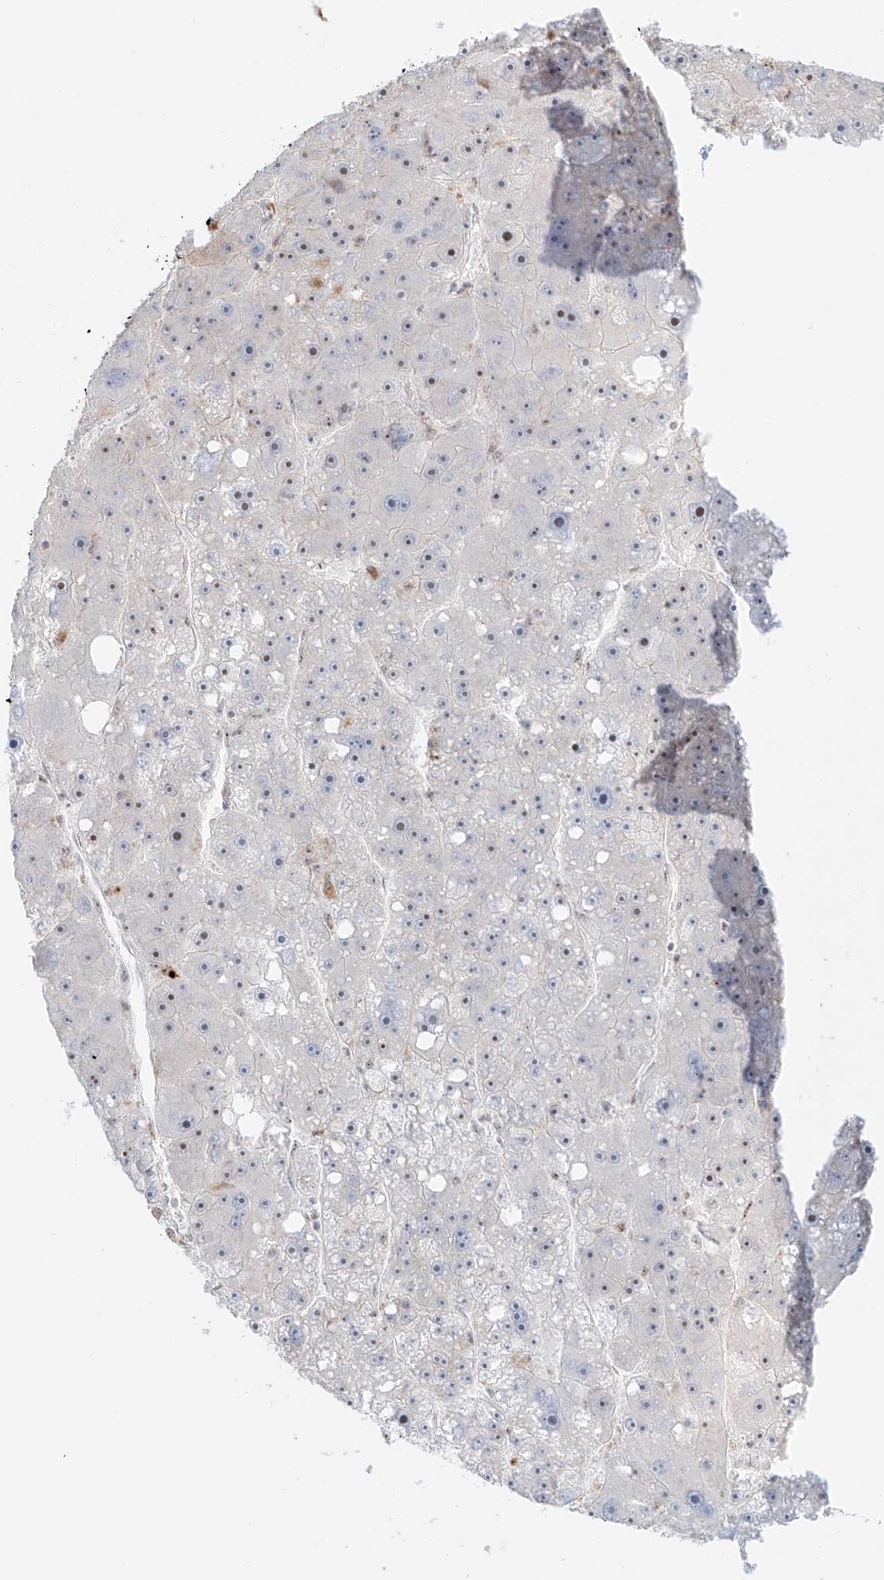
{"staining": {"intensity": "negative", "quantity": "none", "location": "none"}, "tissue": "liver cancer", "cell_type": "Tumor cells", "image_type": "cancer", "snomed": [{"axis": "morphology", "description": "Carcinoma, Hepatocellular, NOS"}, {"axis": "topography", "description": "Liver"}], "caption": "This is a histopathology image of immunohistochemistry (IHC) staining of liver cancer, which shows no positivity in tumor cells.", "gene": "ZNF512", "patient": {"sex": "female", "age": 61}}